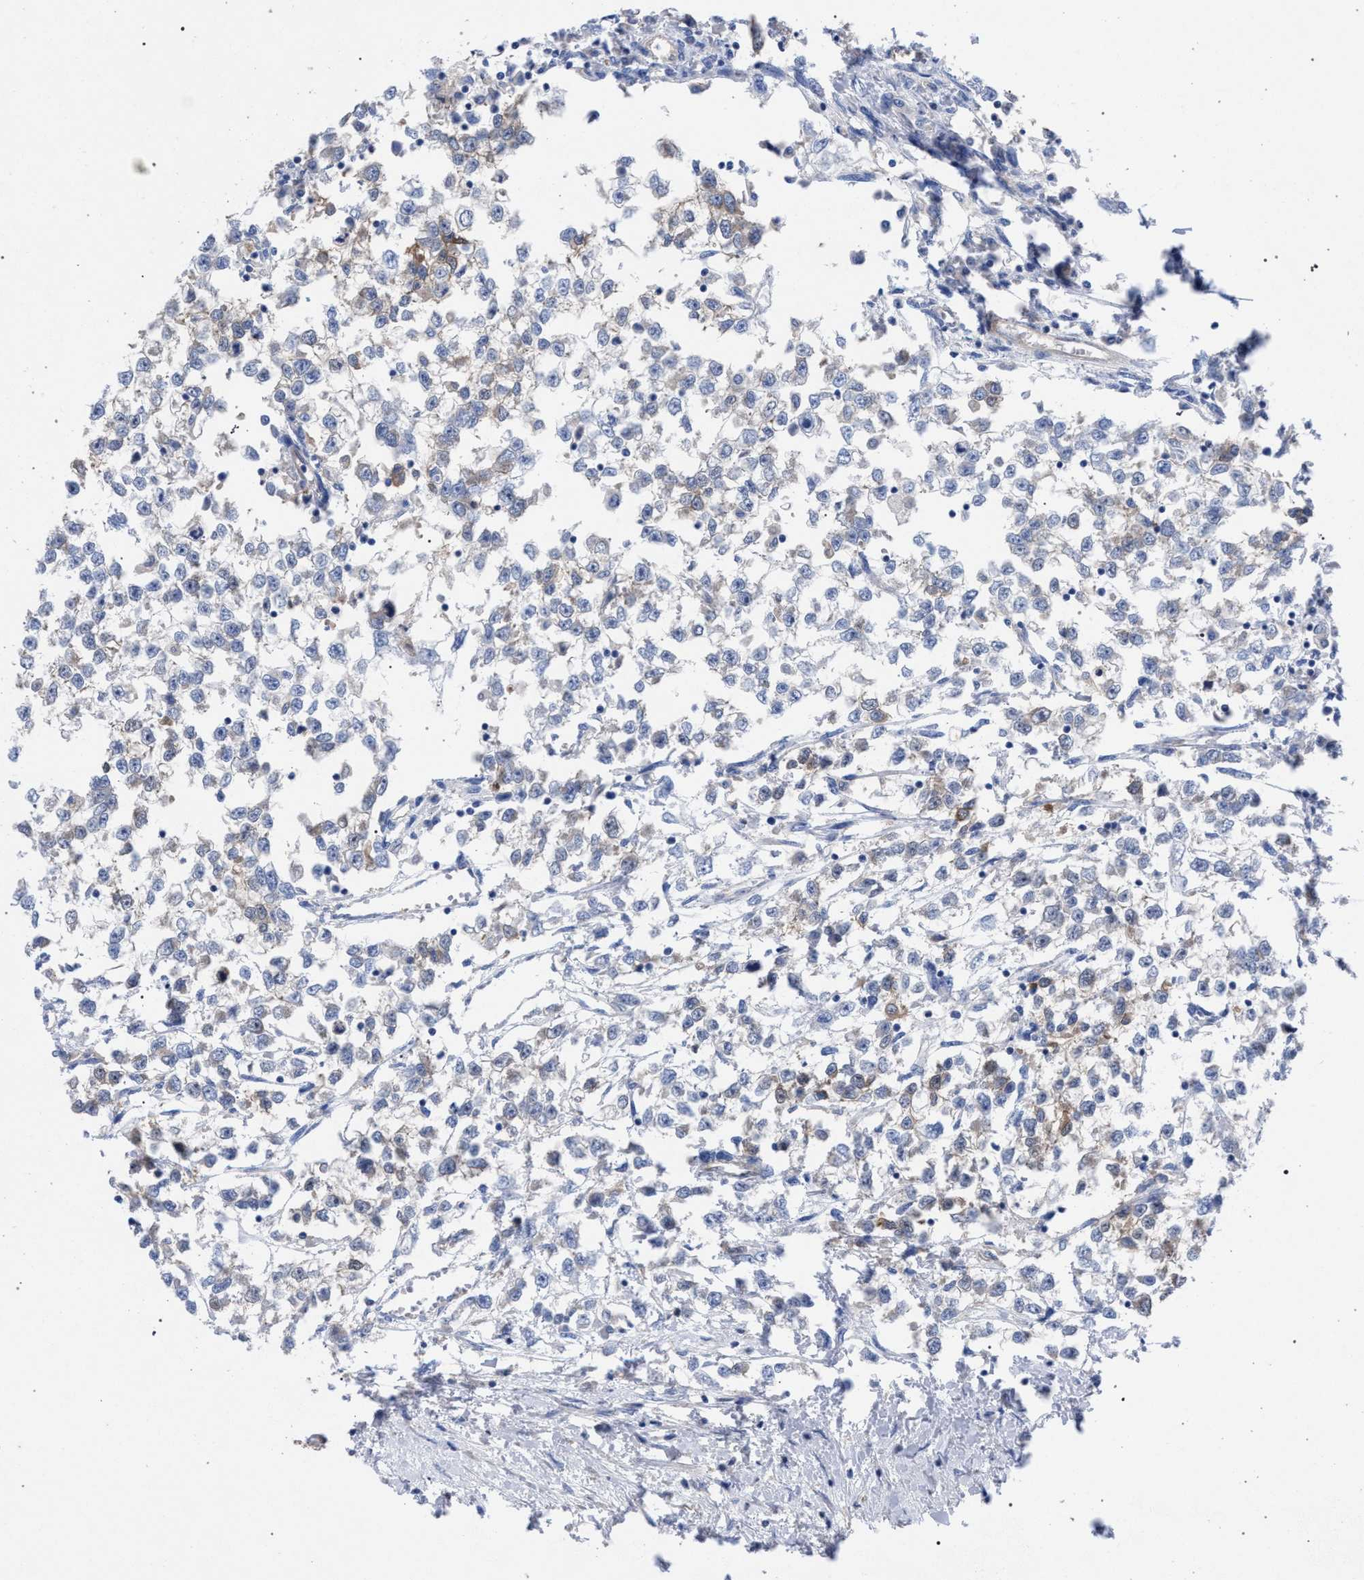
{"staining": {"intensity": "weak", "quantity": "<25%", "location": "cytoplasmic/membranous"}, "tissue": "testis cancer", "cell_type": "Tumor cells", "image_type": "cancer", "snomed": [{"axis": "morphology", "description": "Seminoma, NOS"}, {"axis": "morphology", "description": "Carcinoma, Embryonal, NOS"}, {"axis": "topography", "description": "Testis"}], "caption": "A histopathology image of human testis cancer (embryonal carcinoma) is negative for staining in tumor cells.", "gene": "GMPR", "patient": {"sex": "male", "age": 51}}